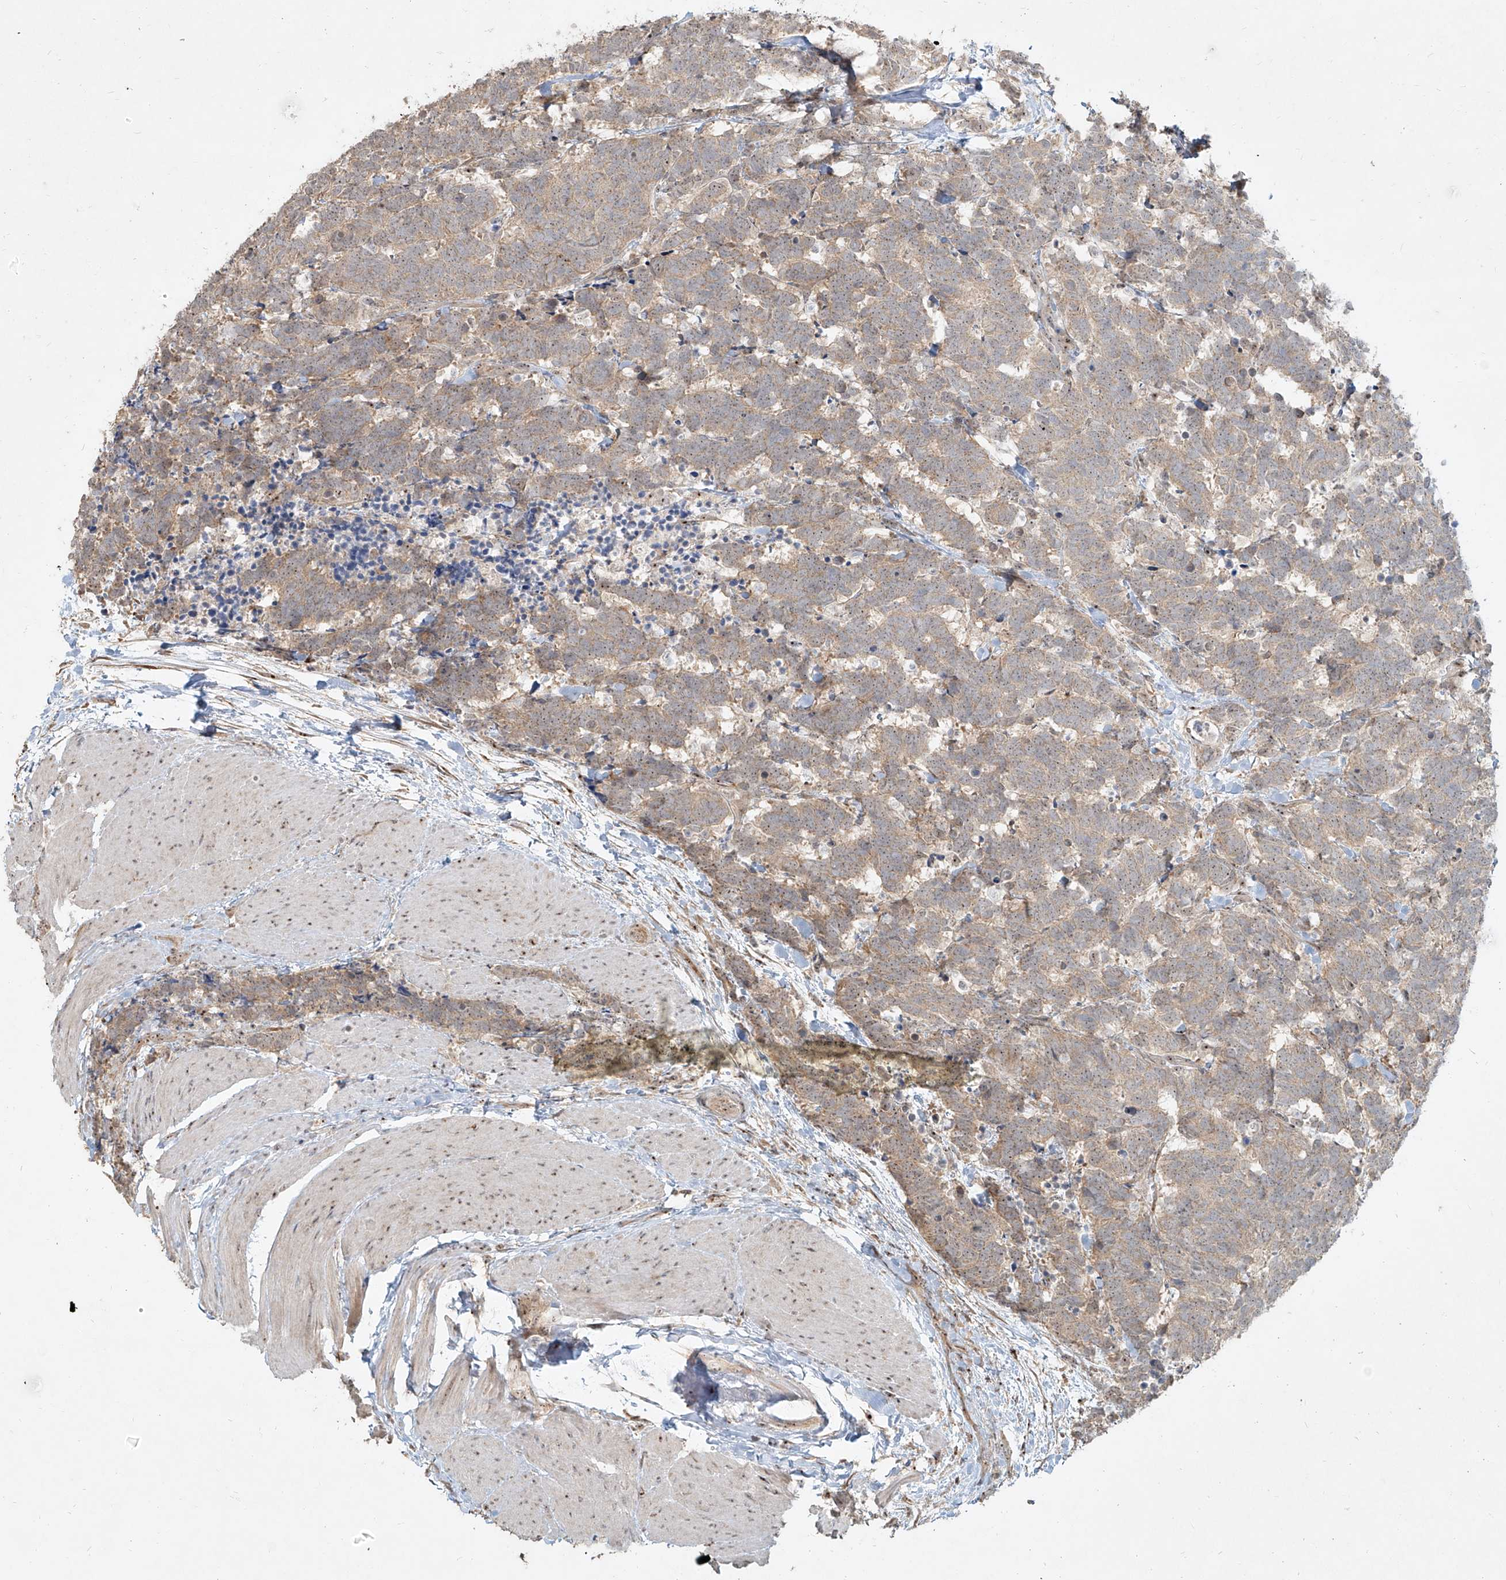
{"staining": {"intensity": "weak", "quantity": ">75%", "location": "cytoplasmic/membranous"}, "tissue": "carcinoid", "cell_type": "Tumor cells", "image_type": "cancer", "snomed": [{"axis": "morphology", "description": "Carcinoma, NOS"}, {"axis": "morphology", "description": "Carcinoid, malignant, NOS"}, {"axis": "topography", "description": "Urinary bladder"}], "caption": "Carcinoma stained with IHC demonstrates weak cytoplasmic/membranous staining in approximately >75% of tumor cells.", "gene": "BYSL", "patient": {"sex": "male", "age": 57}}